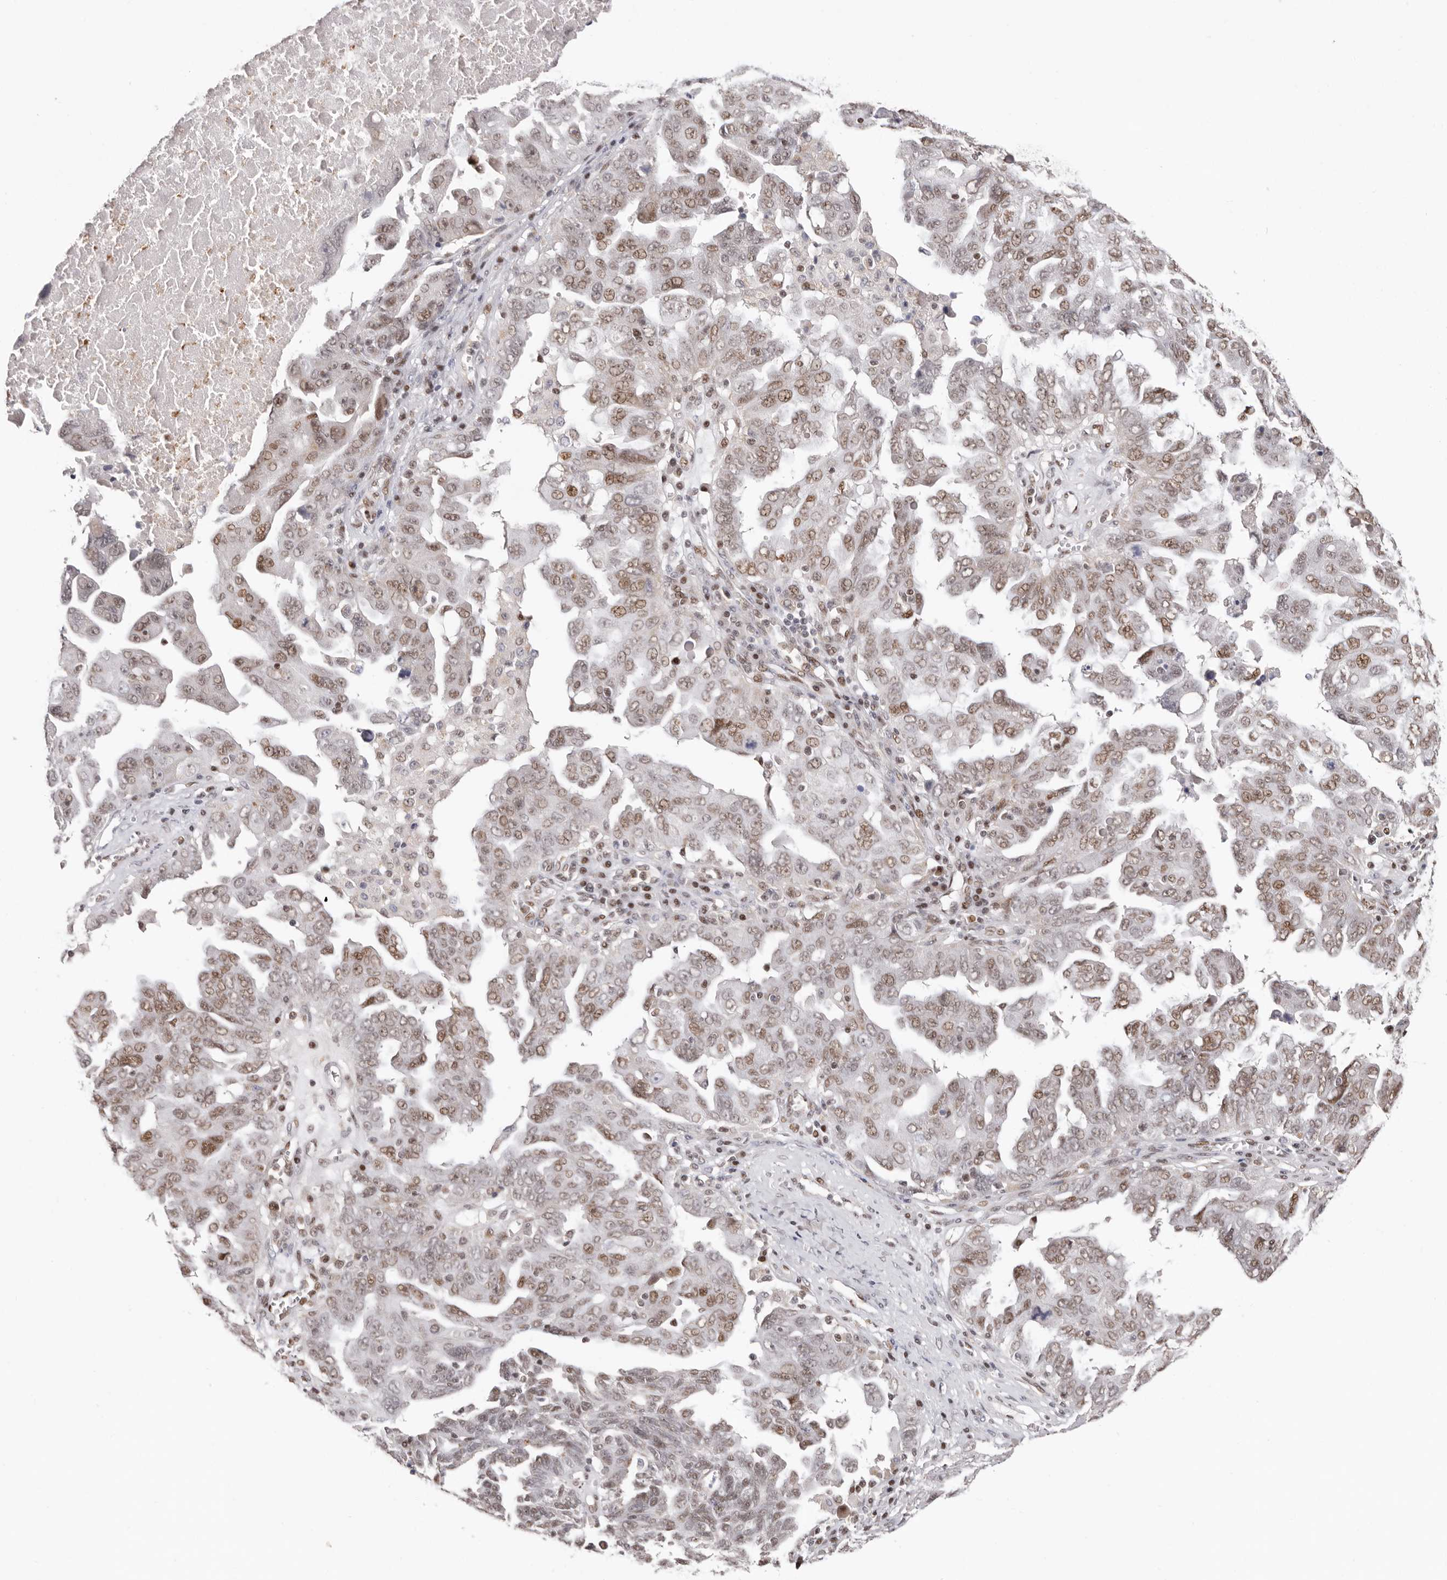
{"staining": {"intensity": "moderate", "quantity": "25%-75%", "location": "nuclear"}, "tissue": "ovarian cancer", "cell_type": "Tumor cells", "image_type": "cancer", "snomed": [{"axis": "morphology", "description": "Carcinoma, endometroid"}, {"axis": "topography", "description": "Ovary"}], "caption": "Ovarian cancer stained for a protein exhibits moderate nuclear positivity in tumor cells. The protein of interest is stained brown, and the nuclei are stained in blue (DAB (3,3'-diaminobenzidine) IHC with brightfield microscopy, high magnification).", "gene": "SMAD7", "patient": {"sex": "female", "age": 62}}